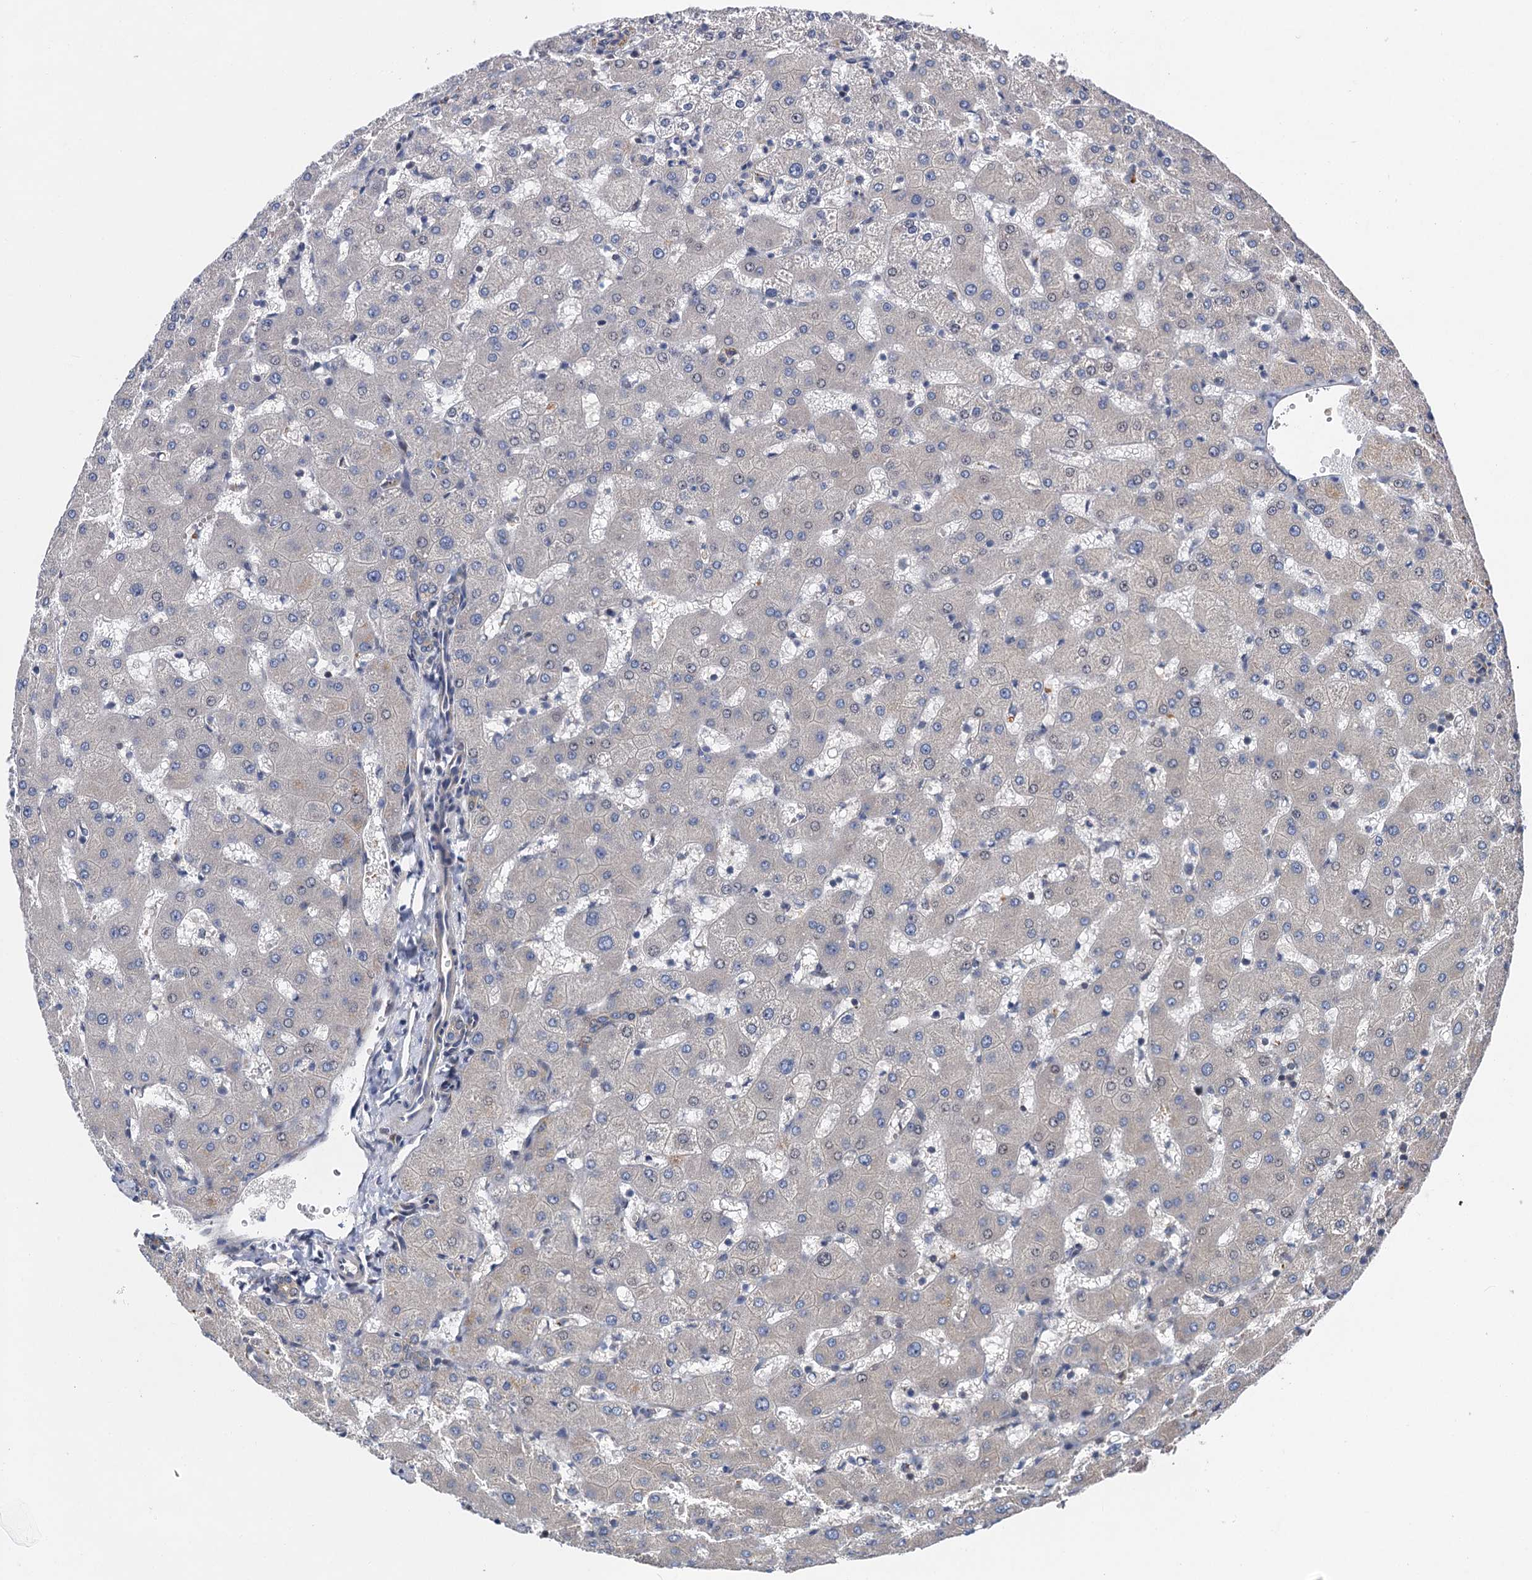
{"staining": {"intensity": "weak", "quantity": "25%-75%", "location": "cytoplasmic/membranous"}, "tissue": "liver", "cell_type": "Cholangiocytes", "image_type": "normal", "snomed": [{"axis": "morphology", "description": "Normal tissue, NOS"}, {"axis": "topography", "description": "Liver"}], "caption": "Weak cytoplasmic/membranous positivity for a protein is identified in approximately 25%-75% of cholangiocytes of normal liver using immunohistochemistry.", "gene": "NBEA", "patient": {"sex": "female", "age": 63}}